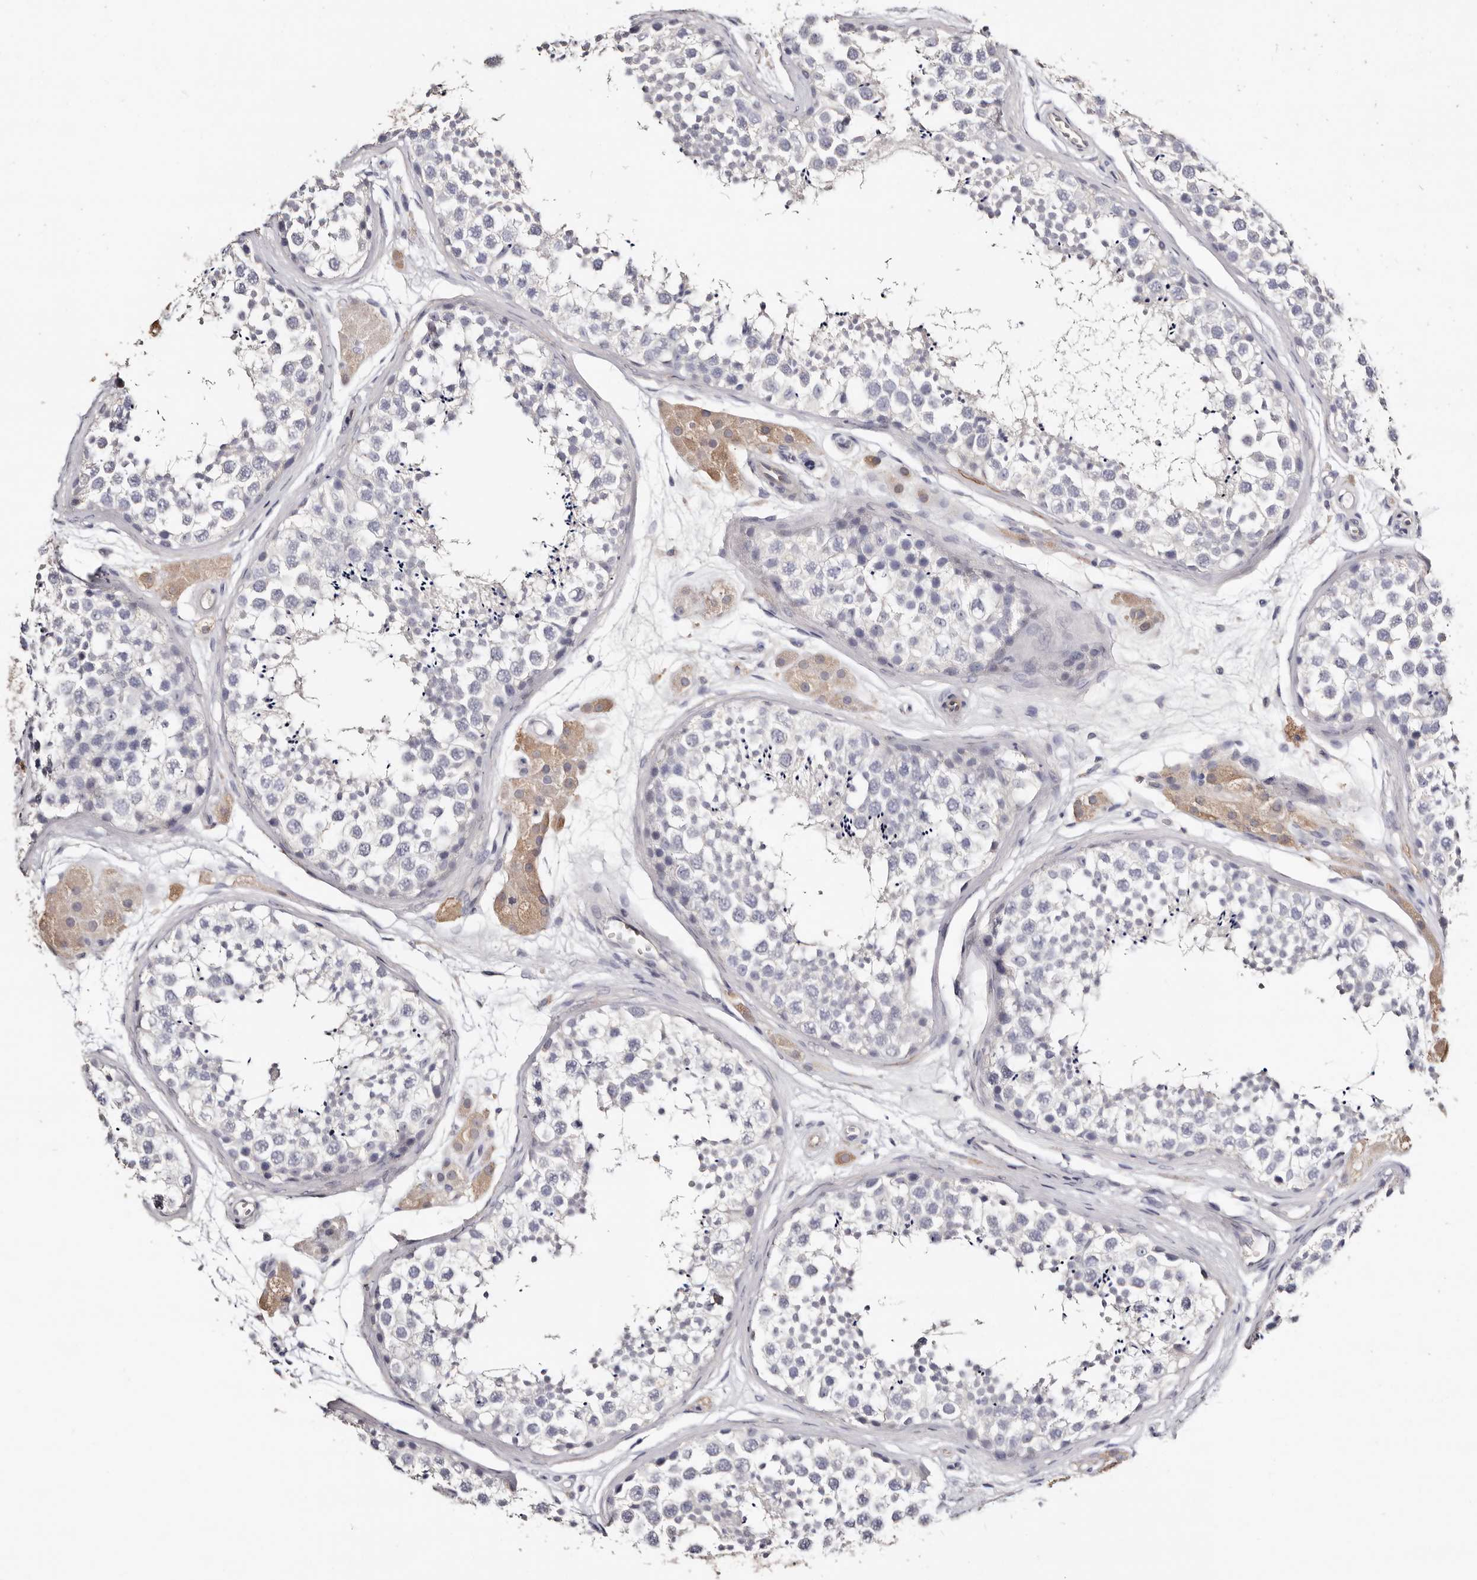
{"staining": {"intensity": "weak", "quantity": "<25%", "location": "cytoplasmic/membranous"}, "tissue": "testis", "cell_type": "Cells in seminiferous ducts", "image_type": "normal", "snomed": [{"axis": "morphology", "description": "Normal tissue, NOS"}, {"axis": "topography", "description": "Testis"}], "caption": "Immunohistochemistry image of normal human testis stained for a protein (brown), which shows no expression in cells in seminiferous ducts.", "gene": "TGM2", "patient": {"sex": "male", "age": 56}}